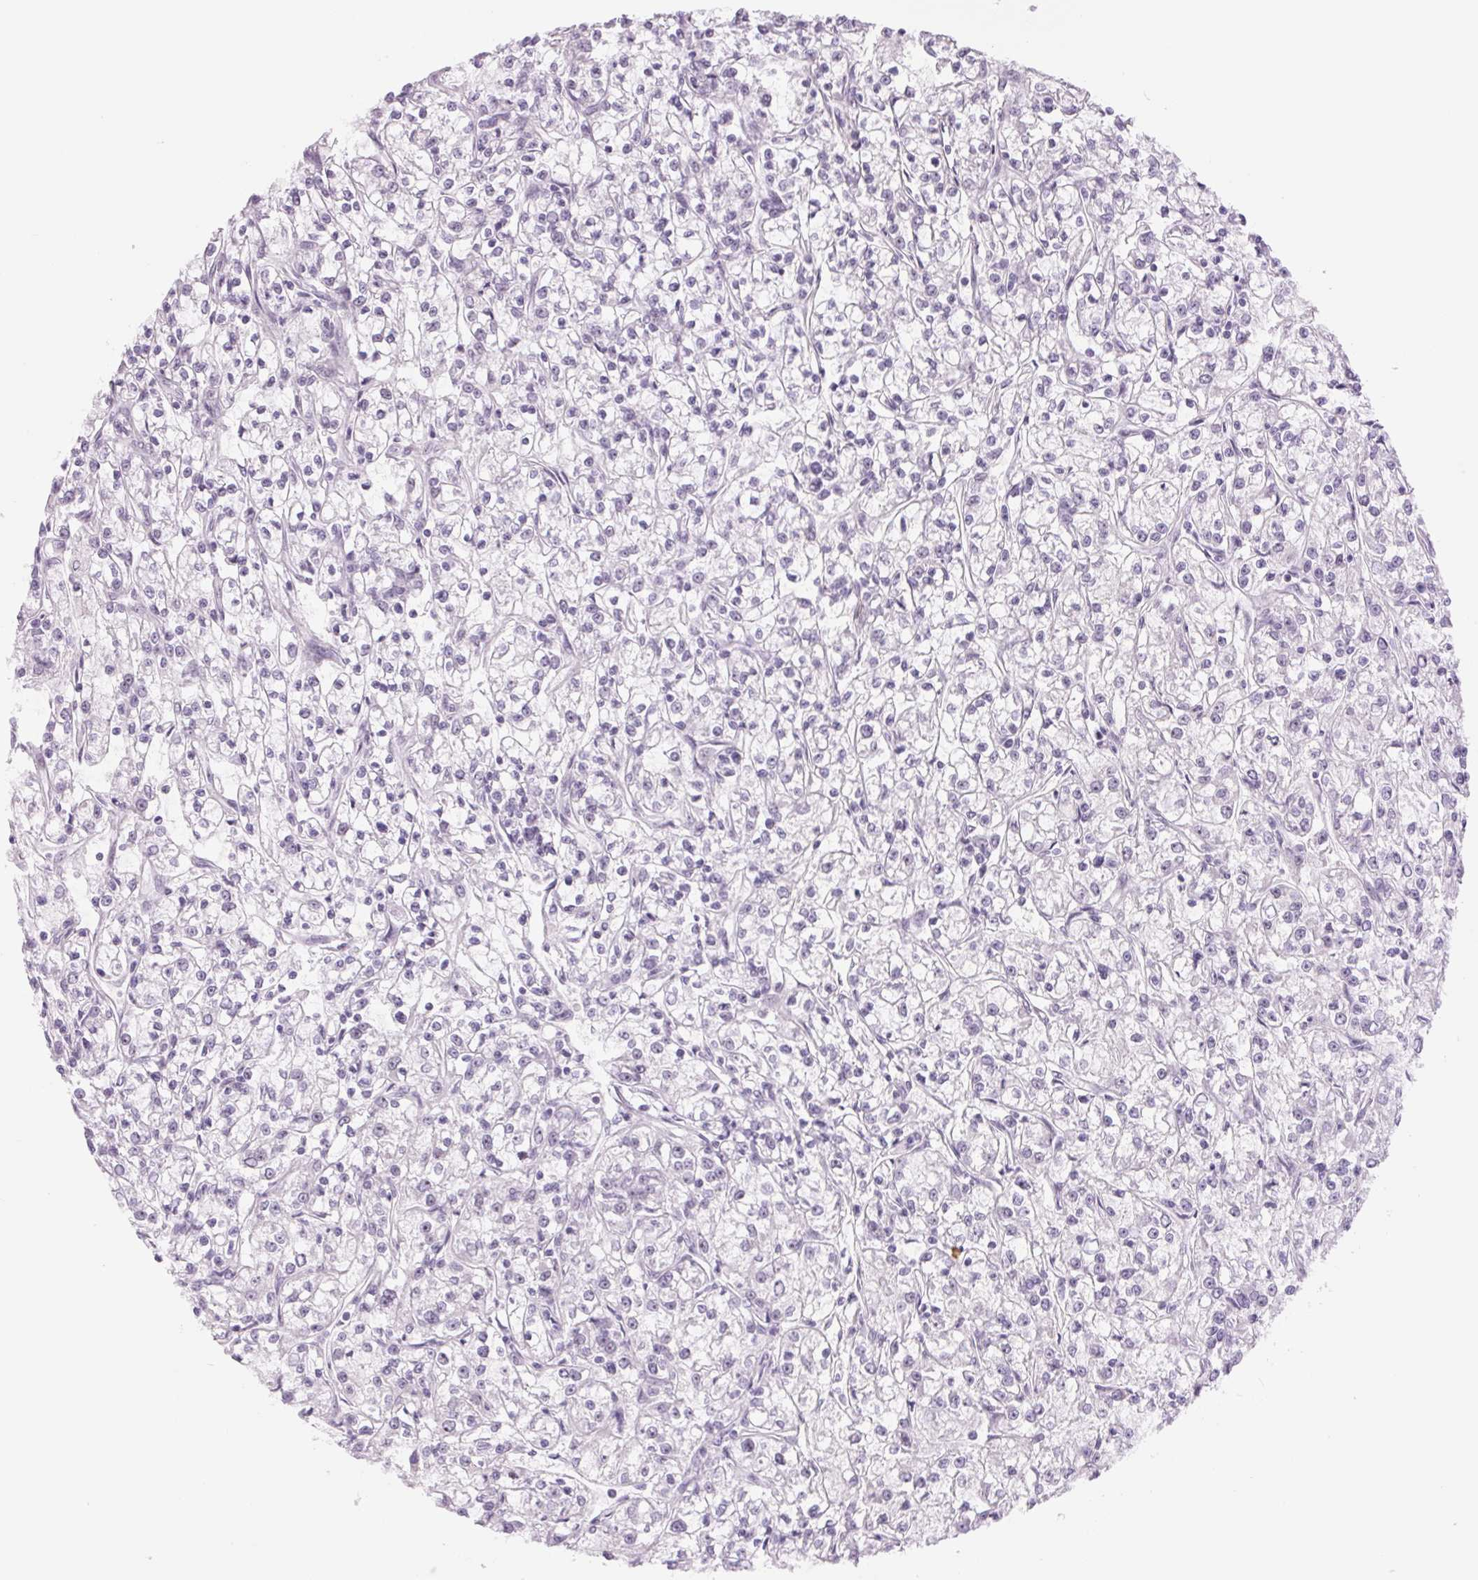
{"staining": {"intensity": "negative", "quantity": "none", "location": "none"}, "tissue": "renal cancer", "cell_type": "Tumor cells", "image_type": "cancer", "snomed": [{"axis": "morphology", "description": "Adenocarcinoma, NOS"}, {"axis": "topography", "description": "Kidney"}], "caption": "Immunohistochemistry (IHC) histopathology image of adenocarcinoma (renal) stained for a protein (brown), which exhibits no expression in tumor cells.", "gene": "ZC3H14", "patient": {"sex": "female", "age": 59}}